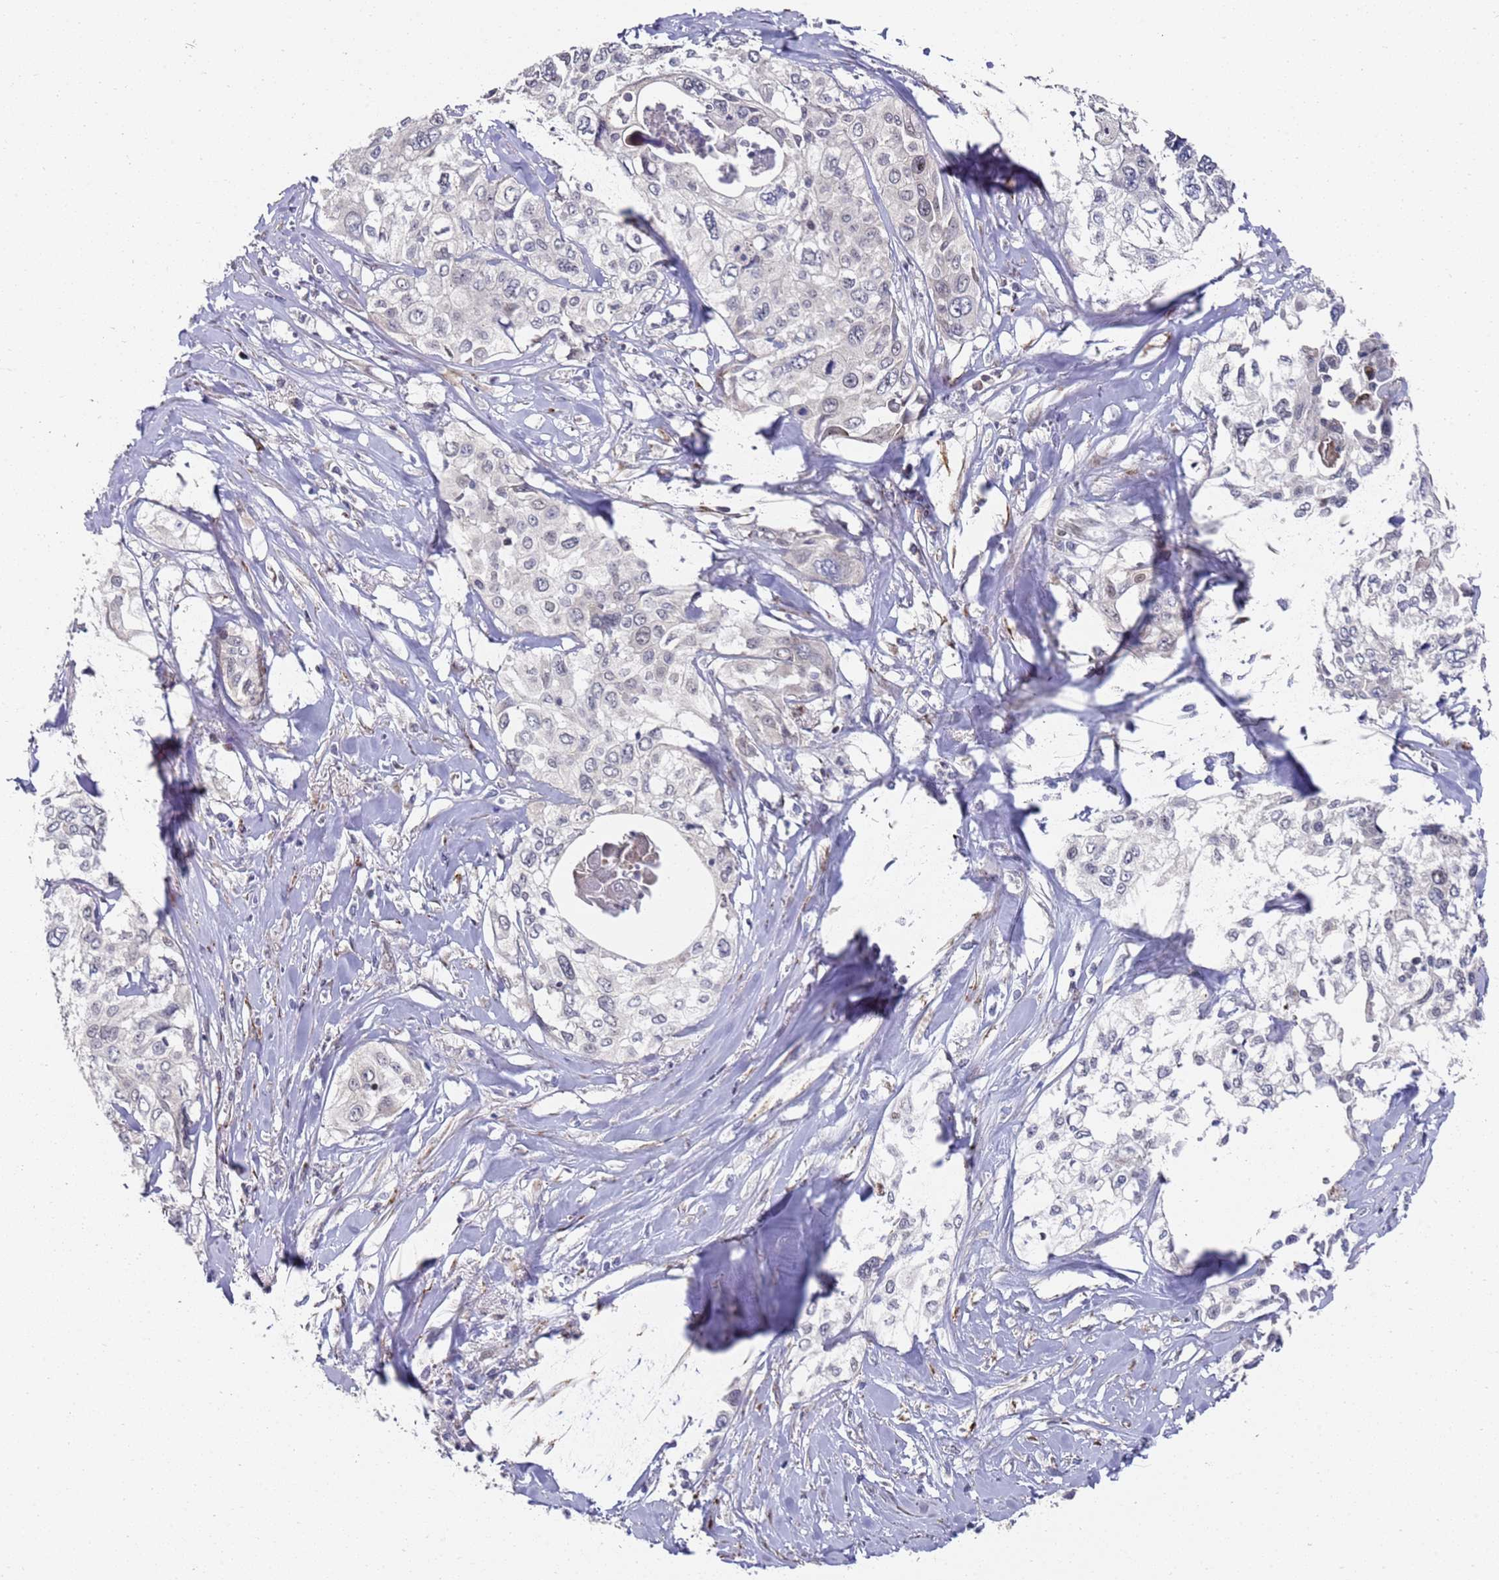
{"staining": {"intensity": "negative", "quantity": "none", "location": "none"}, "tissue": "cervical cancer", "cell_type": "Tumor cells", "image_type": "cancer", "snomed": [{"axis": "morphology", "description": "Squamous cell carcinoma, NOS"}, {"axis": "topography", "description": "Cervix"}], "caption": "IHC photomicrograph of neoplastic tissue: human cervical cancer (squamous cell carcinoma) stained with DAB (3,3'-diaminobenzidine) demonstrates no significant protein expression in tumor cells.", "gene": "COPS6", "patient": {"sex": "female", "age": 31}}